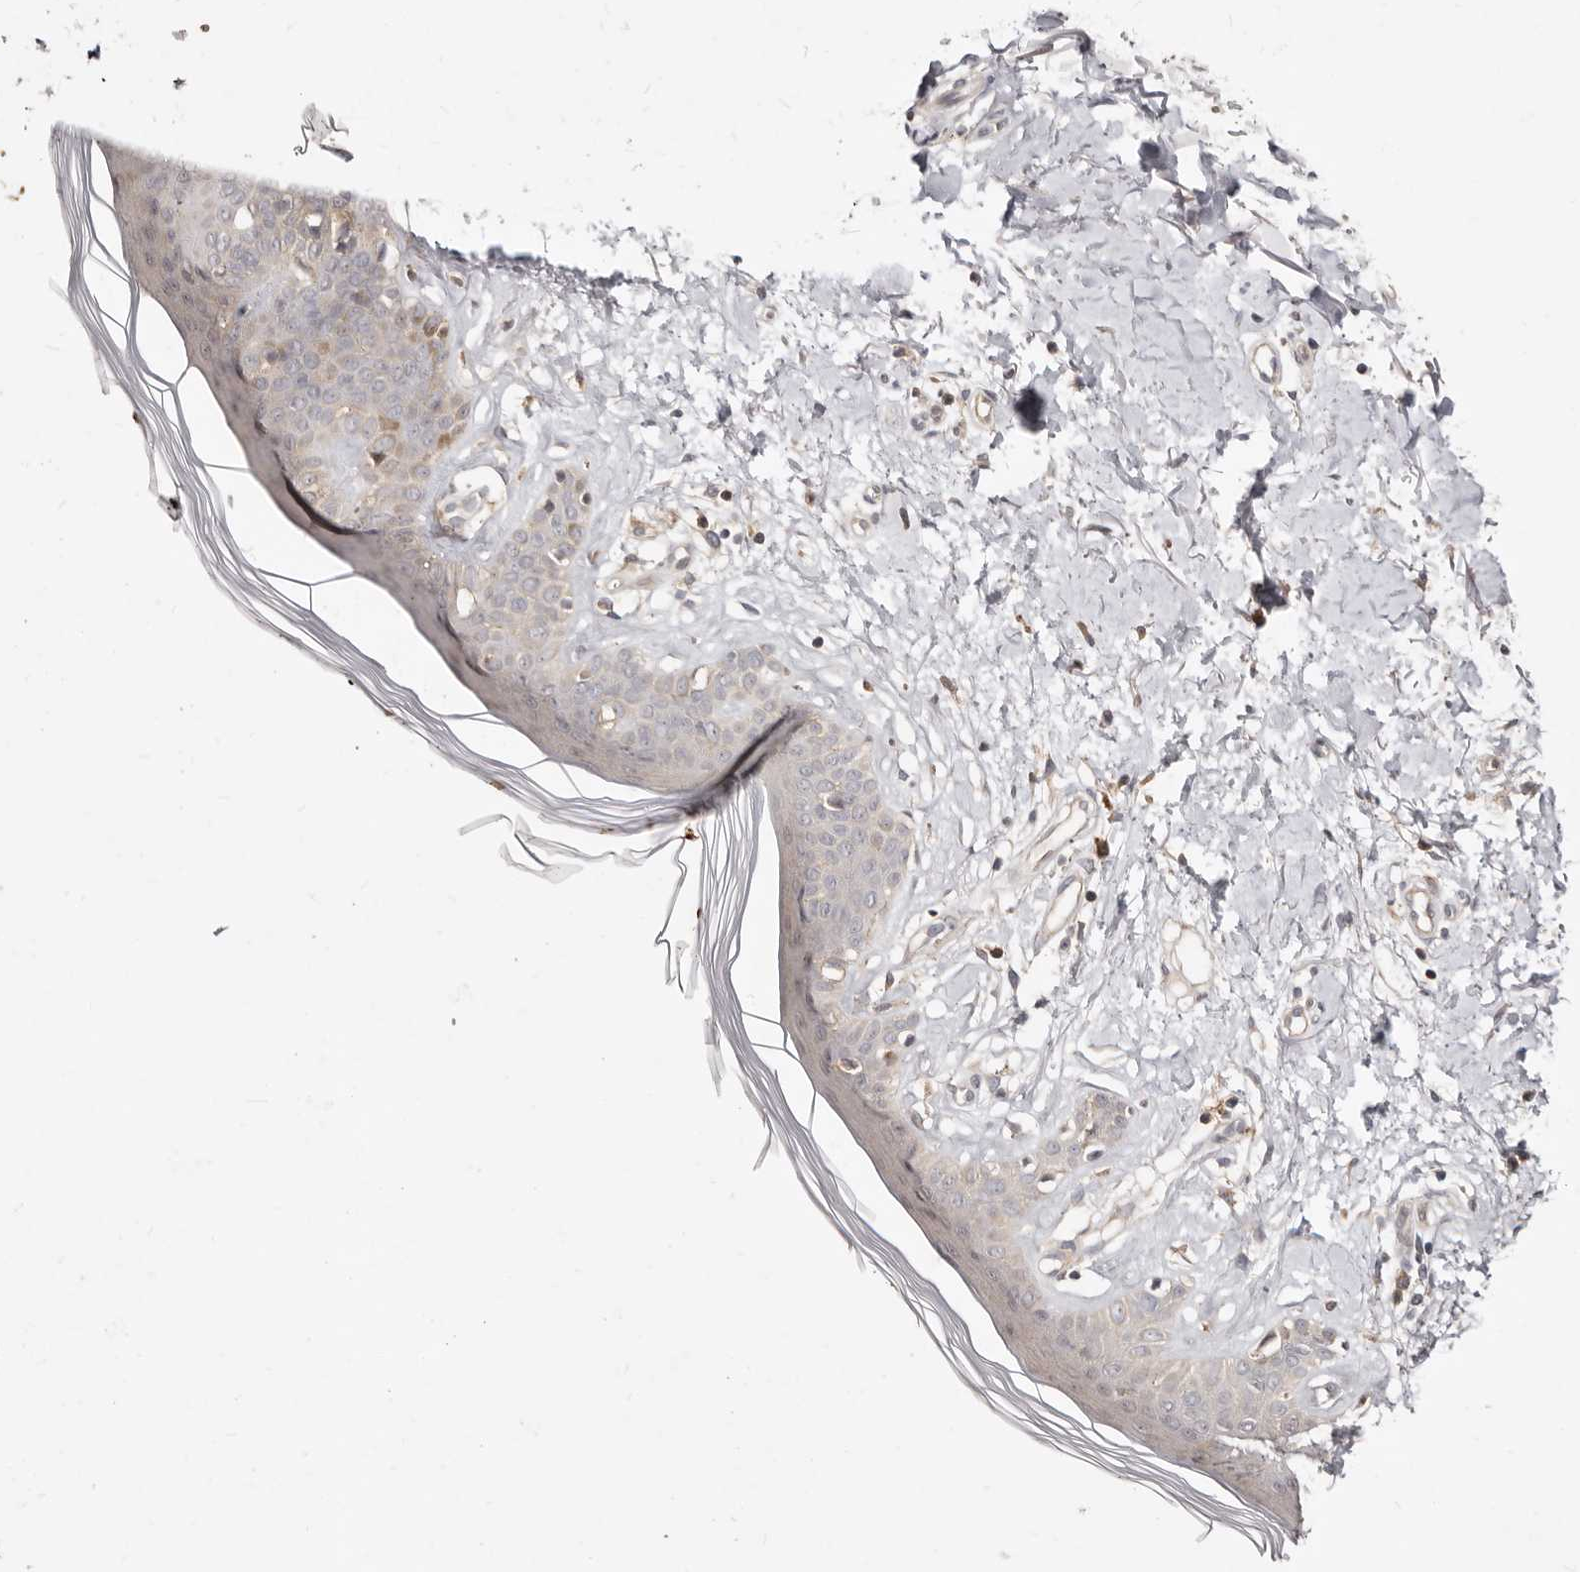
{"staining": {"intensity": "moderate", "quantity": "25%-75%", "location": "cytoplasmic/membranous"}, "tissue": "skin", "cell_type": "Fibroblasts", "image_type": "normal", "snomed": [{"axis": "morphology", "description": "Normal tissue, NOS"}, {"axis": "topography", "description": "Skin"}], "caption": "Skin was stained to show a protein in brown. There is medium levels of moderate cytoplasmic/membranous positivity in about 25%-75% of fibroblasts.", "gene": "TC2N", "patient": {"sex": "female", "age": 64}}